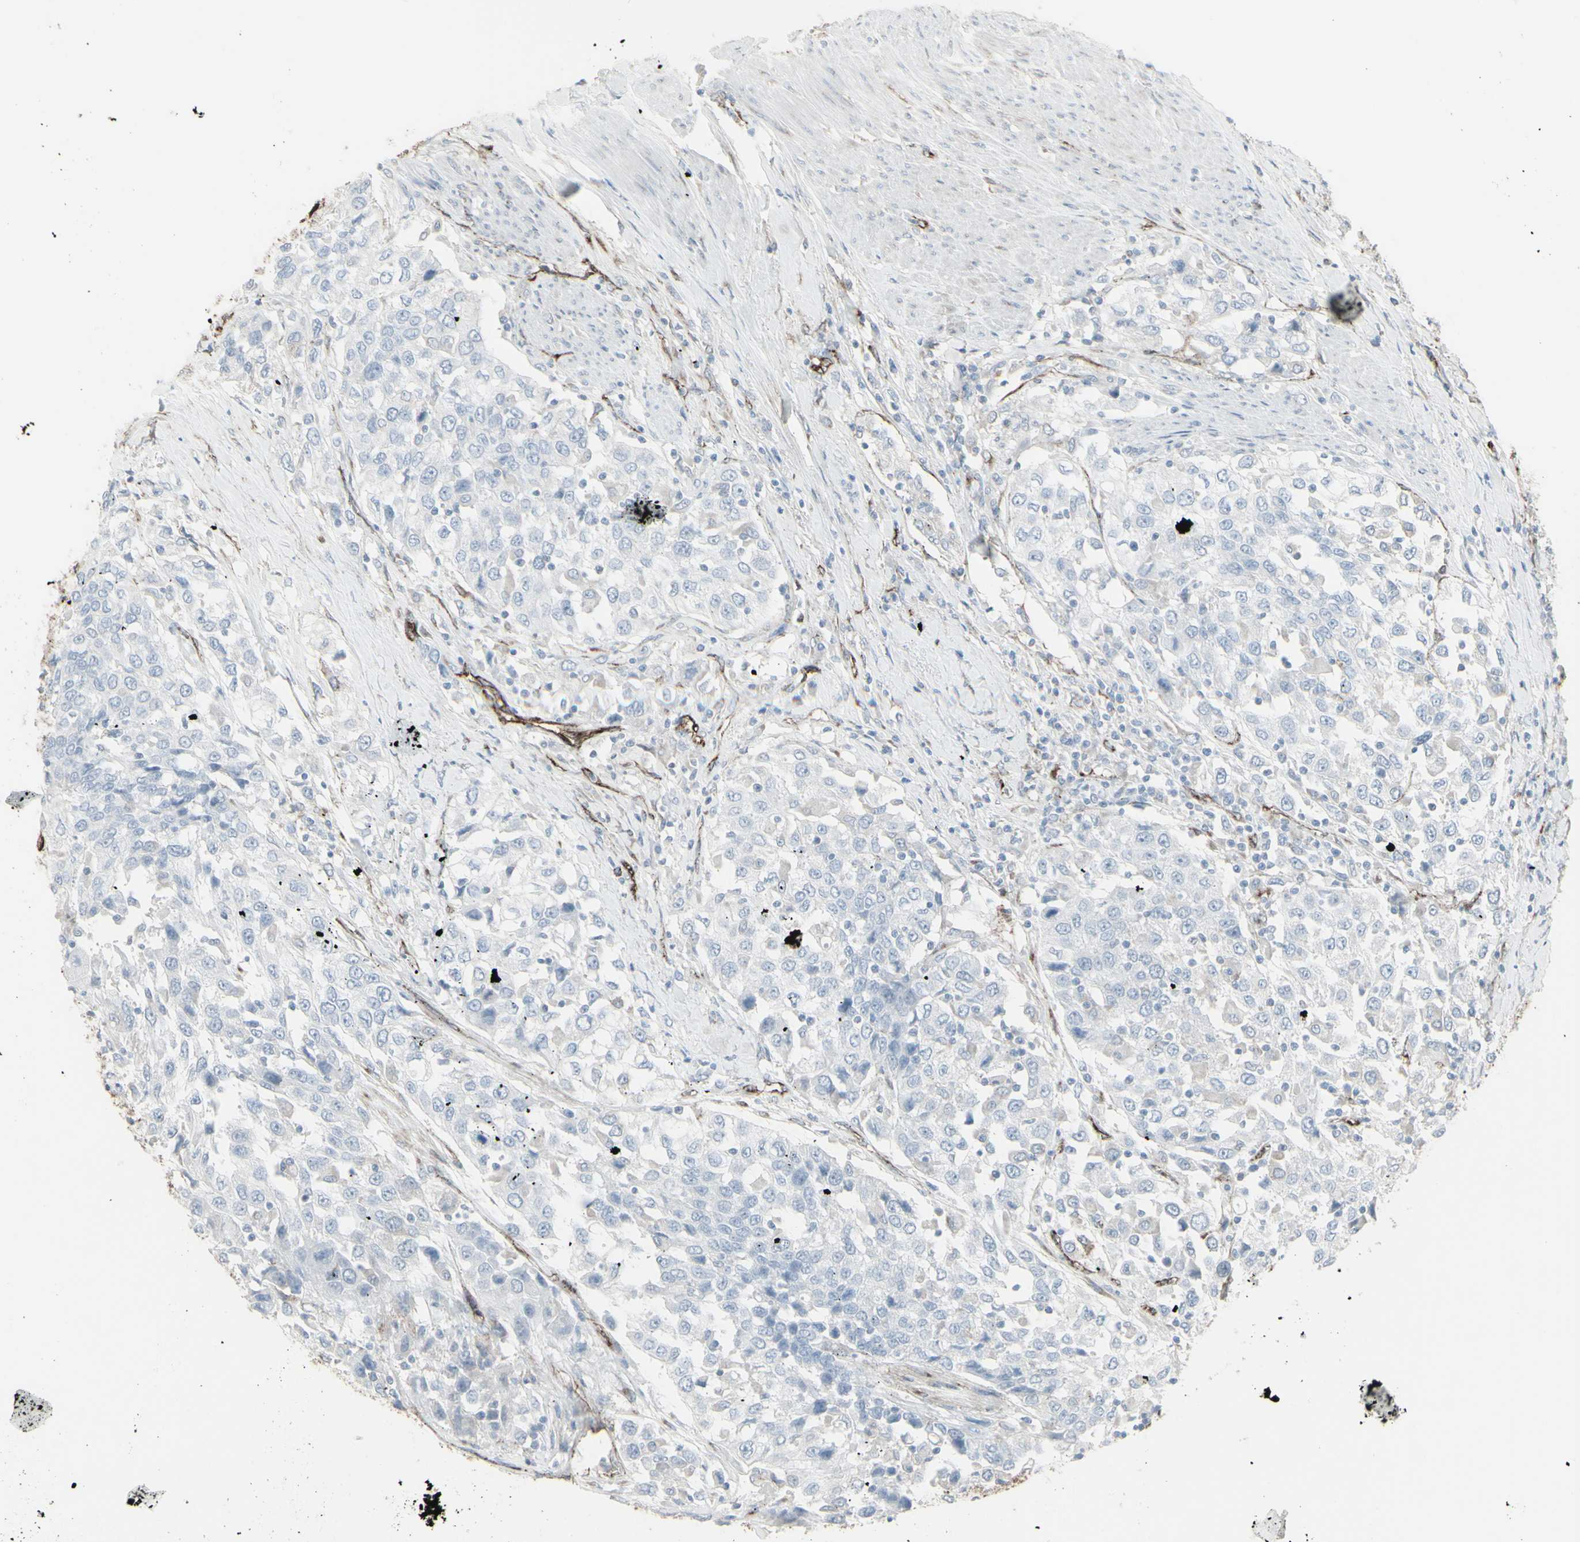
{"staining": {"intensity": "negative", "quantity": "none", "location": "none"}, "tissue": "urothelial cancer", "cell_type": "Tumor cells", "image_type": "cancer", "snomed": [{"axis": "morphology", "description": "Urothelial carcinoma, High grade"}, {"axis": "topography", "description": "Urinary bladder"}], "caption": "An image of human urothelial cancer is negative for staining in tumor cells.", "gene": "GJA1", "patient": {"sex": "female", "age": 80}}